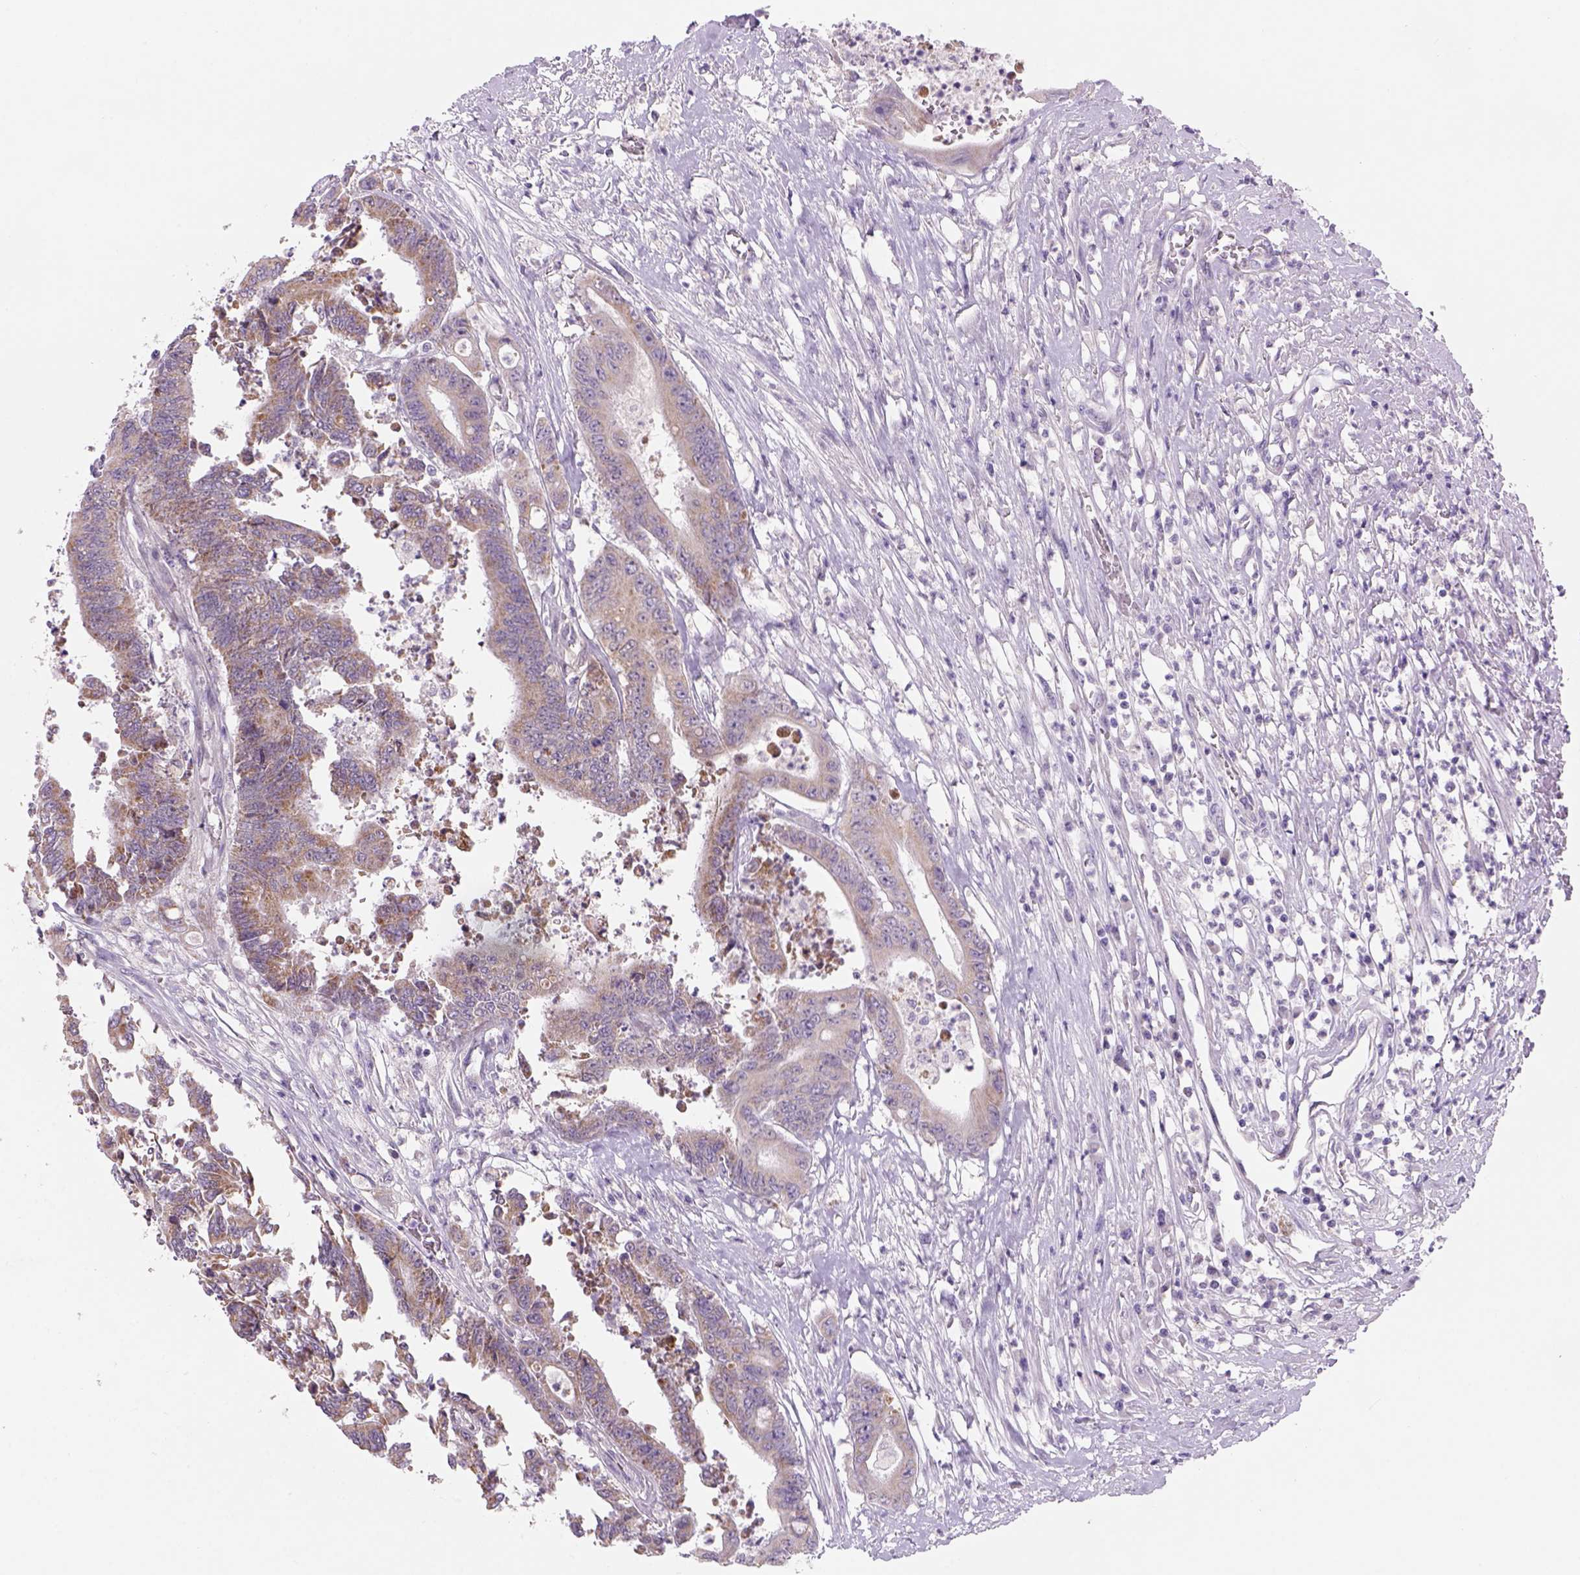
{"staining": {"intensity": "moderate", "quantity": "25%-75%", "location": "cytoplasmic/membranous"}, "tissue": "colorectal cancer", "cell_type": "Tumor cells", "image_type": "cancer", "snomed": [{"axis": "morphology", "description": "Adenocarcinoma, NOS"}, {"axis": "topography", "description": "Rectum"}], "caption": "High-power microscopy captured an IHC photomicrograph of colorectal cancer (adenocarcinoma), revealing moderate cytoplasmic/membranous expression in approximately 25%-75% of tumor cells.", "gene": "ADGRV1", "patient": {"sex": "male", "age": 54}}